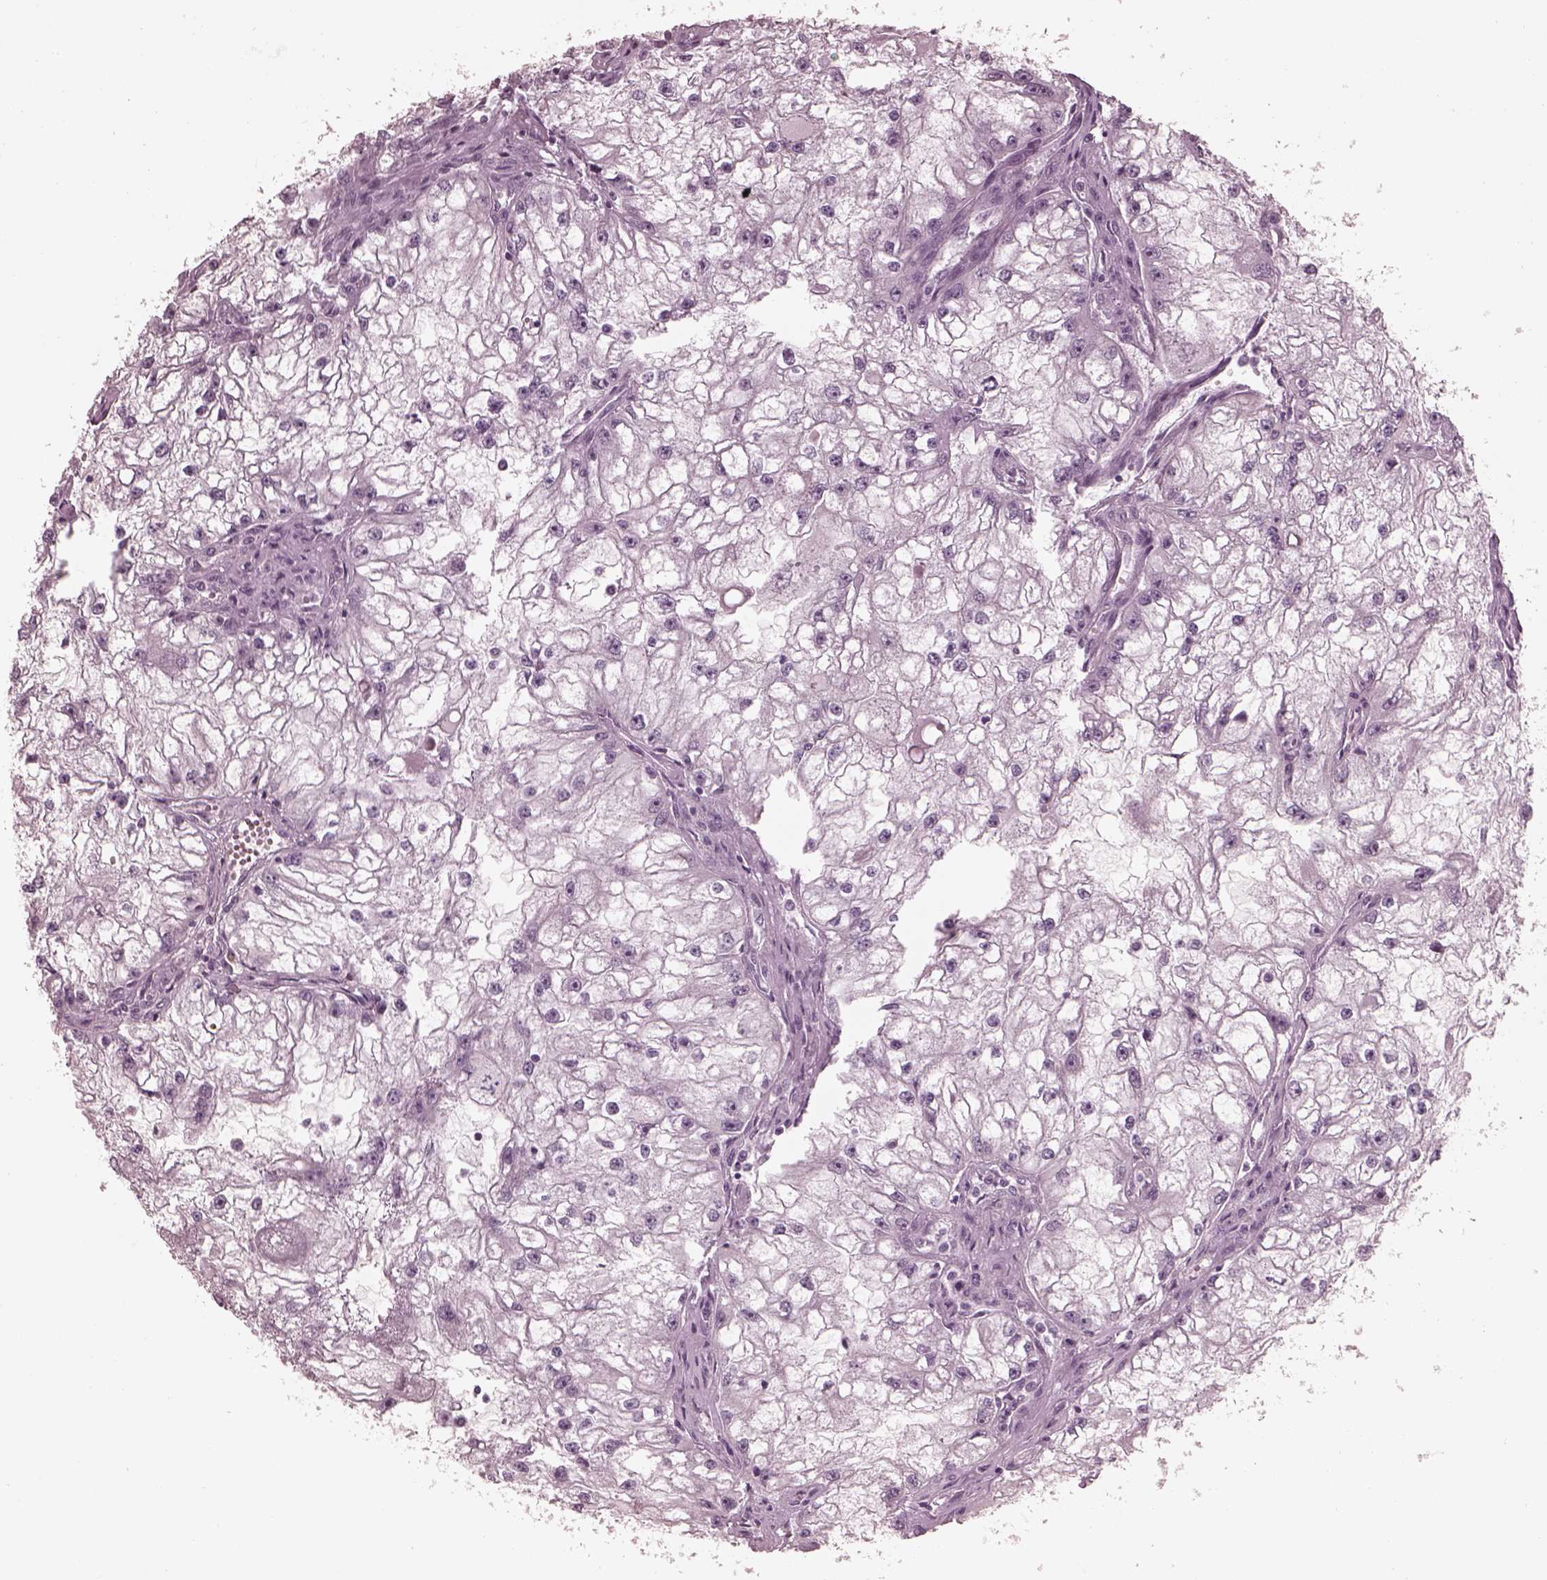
{"staining": {"intensity": "negative", "quantity": "none", "location": "none"}, "tissue": "renal cancer", "cell_type": "Tumor cells", "image_type": "cancer", "snomed": [{"axis": "morphology", "description": "Adenocarcinoma, NOS"}, {"axis": "topography", "description": "Kidney"}], "caption": "Adenocarcinoma (renal) was stained to show a protein in brown. There is no significant positivity in tumor cells.", "gene": "FABP9", "patient": {"sex": "male", "age": 59}}